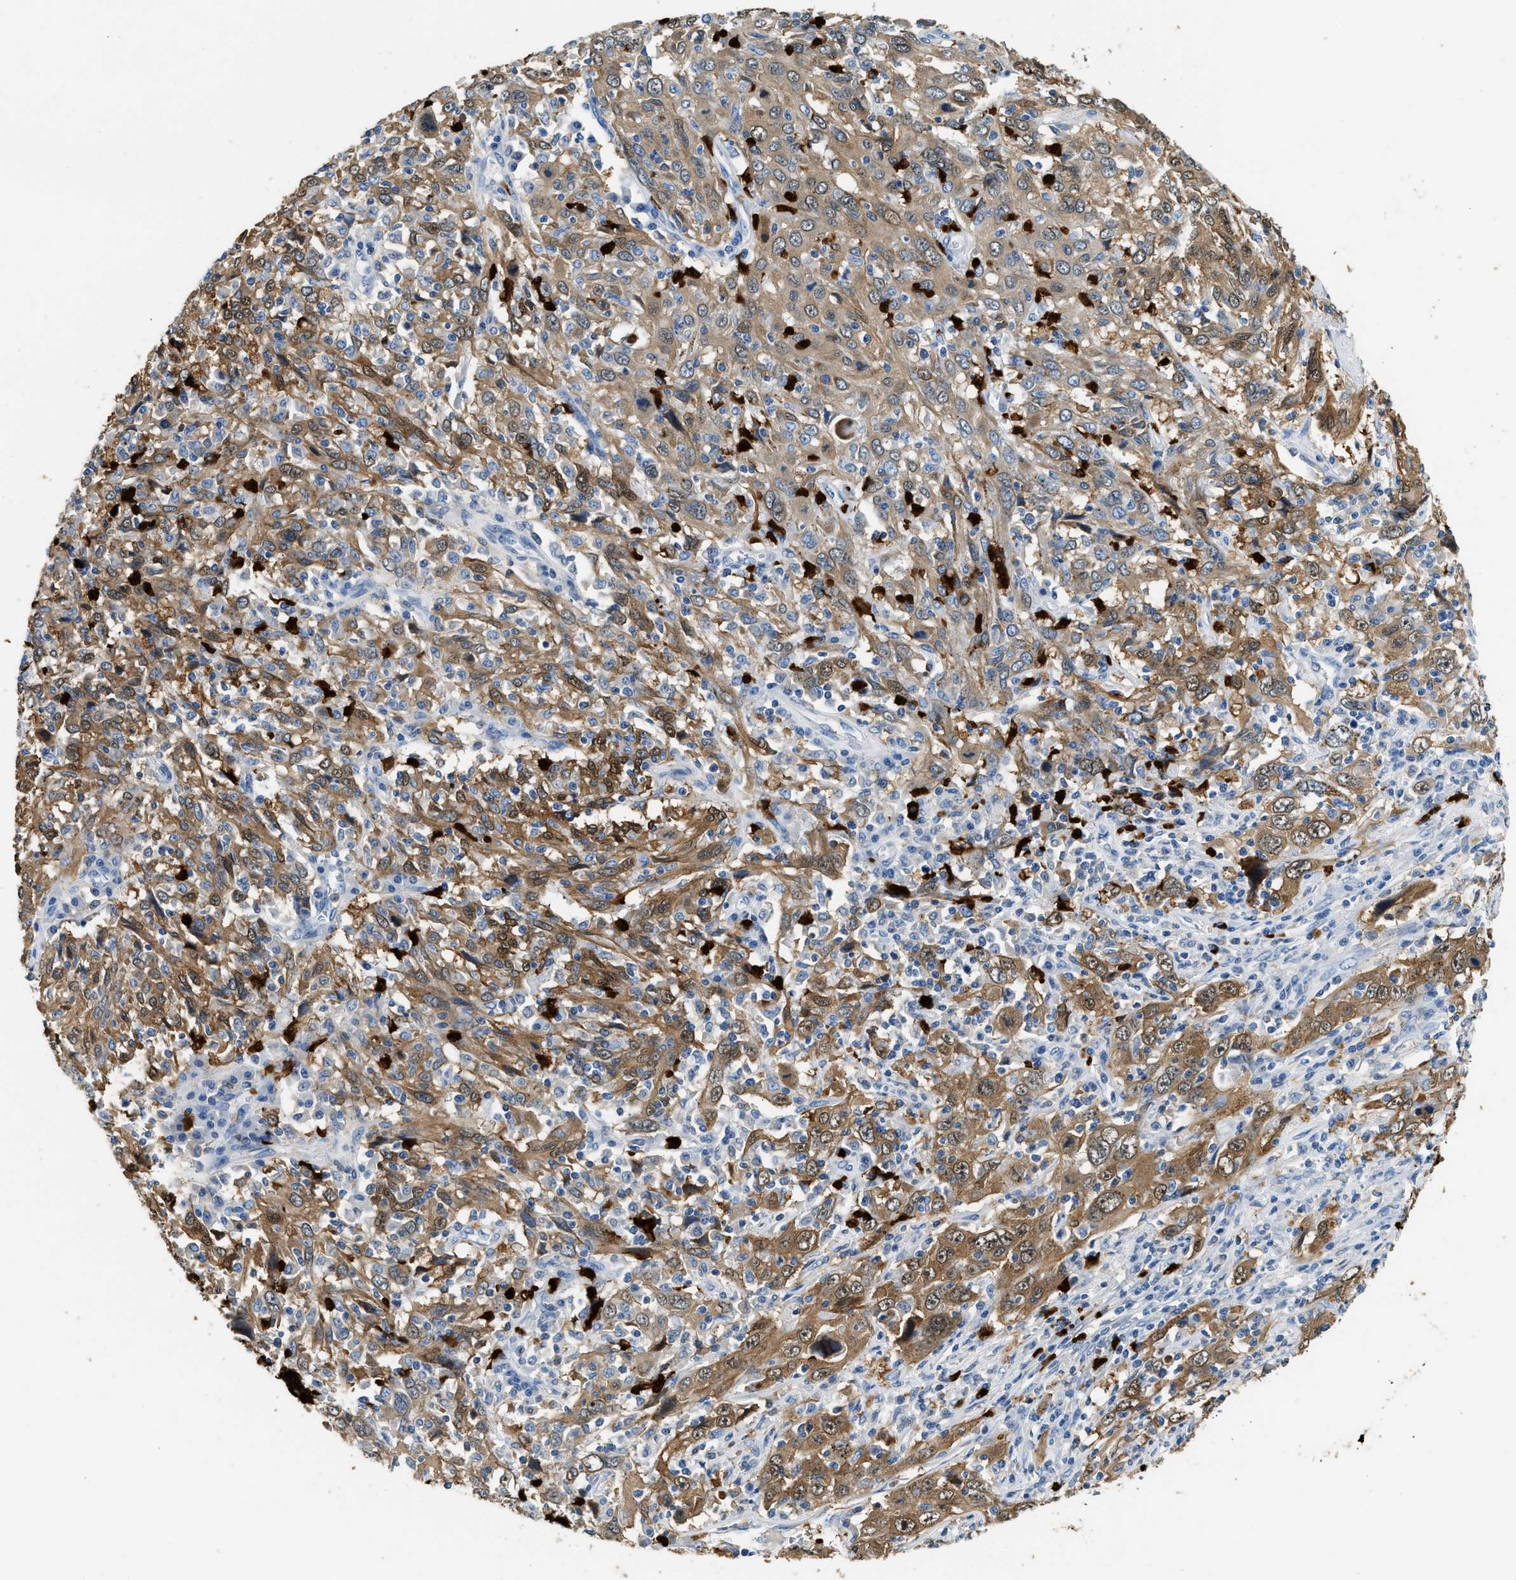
{"staining": {"intensity": "moderate", "quantity": ">75%", "location": "cytoplasmic/membranous"}, "tissue": "cervical cancer", "cell_type": "Tumor cells", "image_type": "cancer", "snomed": [{"axis": "morphology", "description": "Squamous cell carcinoma, NOS"}, {"axis": "topography", "description": "Cervix"}], "caption": "Cervical cancer (squamous cell carcinoma) stained for a protein (brown) shows moderate cytoplasmic/membranous positive positivity in approximately >75% of tumor cells.", "gene": "ANXA3", "patient": {"sex": "female", "age": 46}}